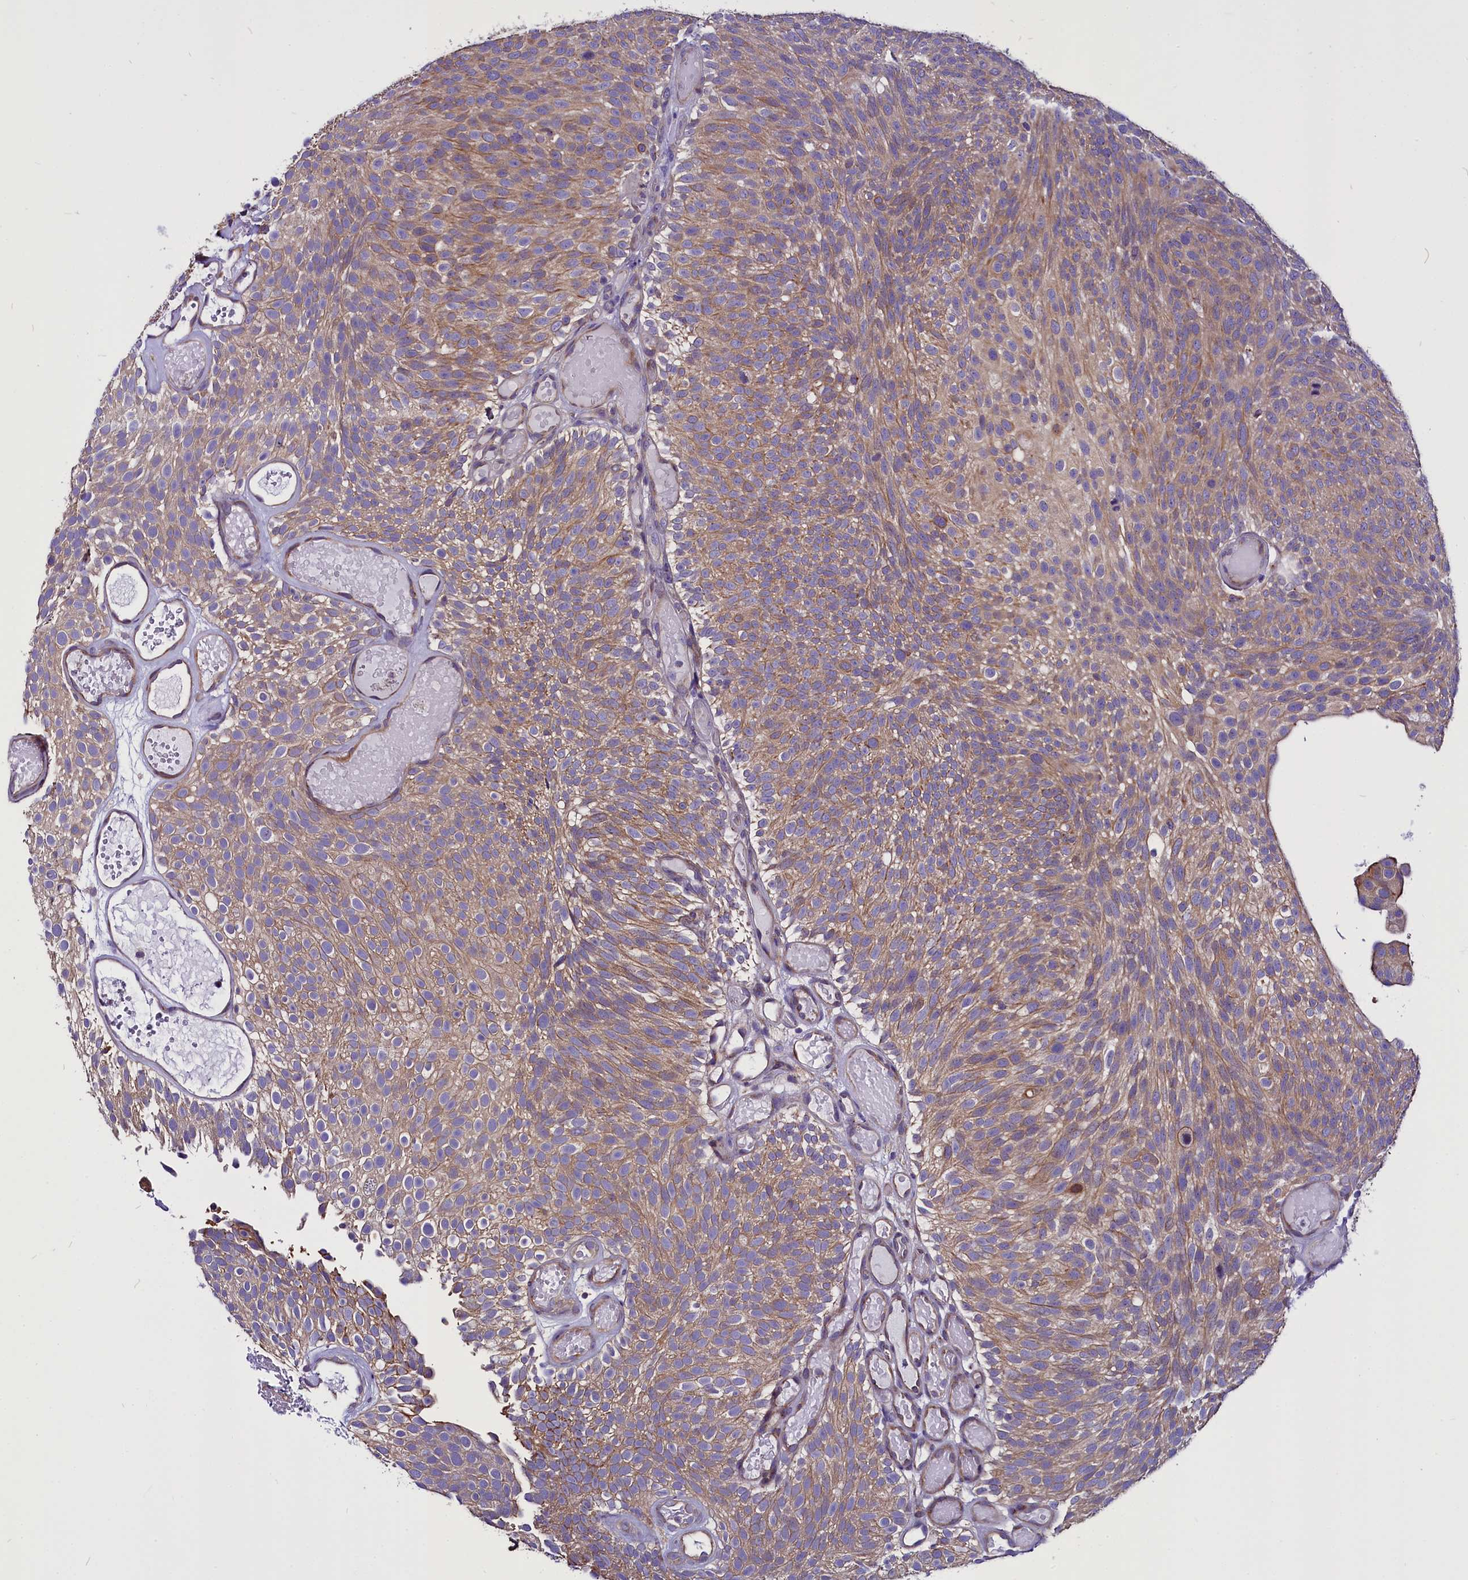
{"staining": {"intensity": "moderate", "quantity": ">75%", "location": "cytoplasmic/membranous"}, "tissue": "urothelial cancer", "cell_type": "Tumor cells", "image_type": "cancer", "snomed": [{"axis": "morphology", "description": "Urothelial carcinoma, Low grade"}, {"axis": "topography", "description": "Urinary bladder"}], "caption": "DAB immunohistochemical staining of low-grade urothelial carcinoma demonstrates moderate cytoplasmic/membranous protein positivity in about >75% of tumor cells.", "gene": "CEP170", "patient": {"sex": "male", "age": 78}}